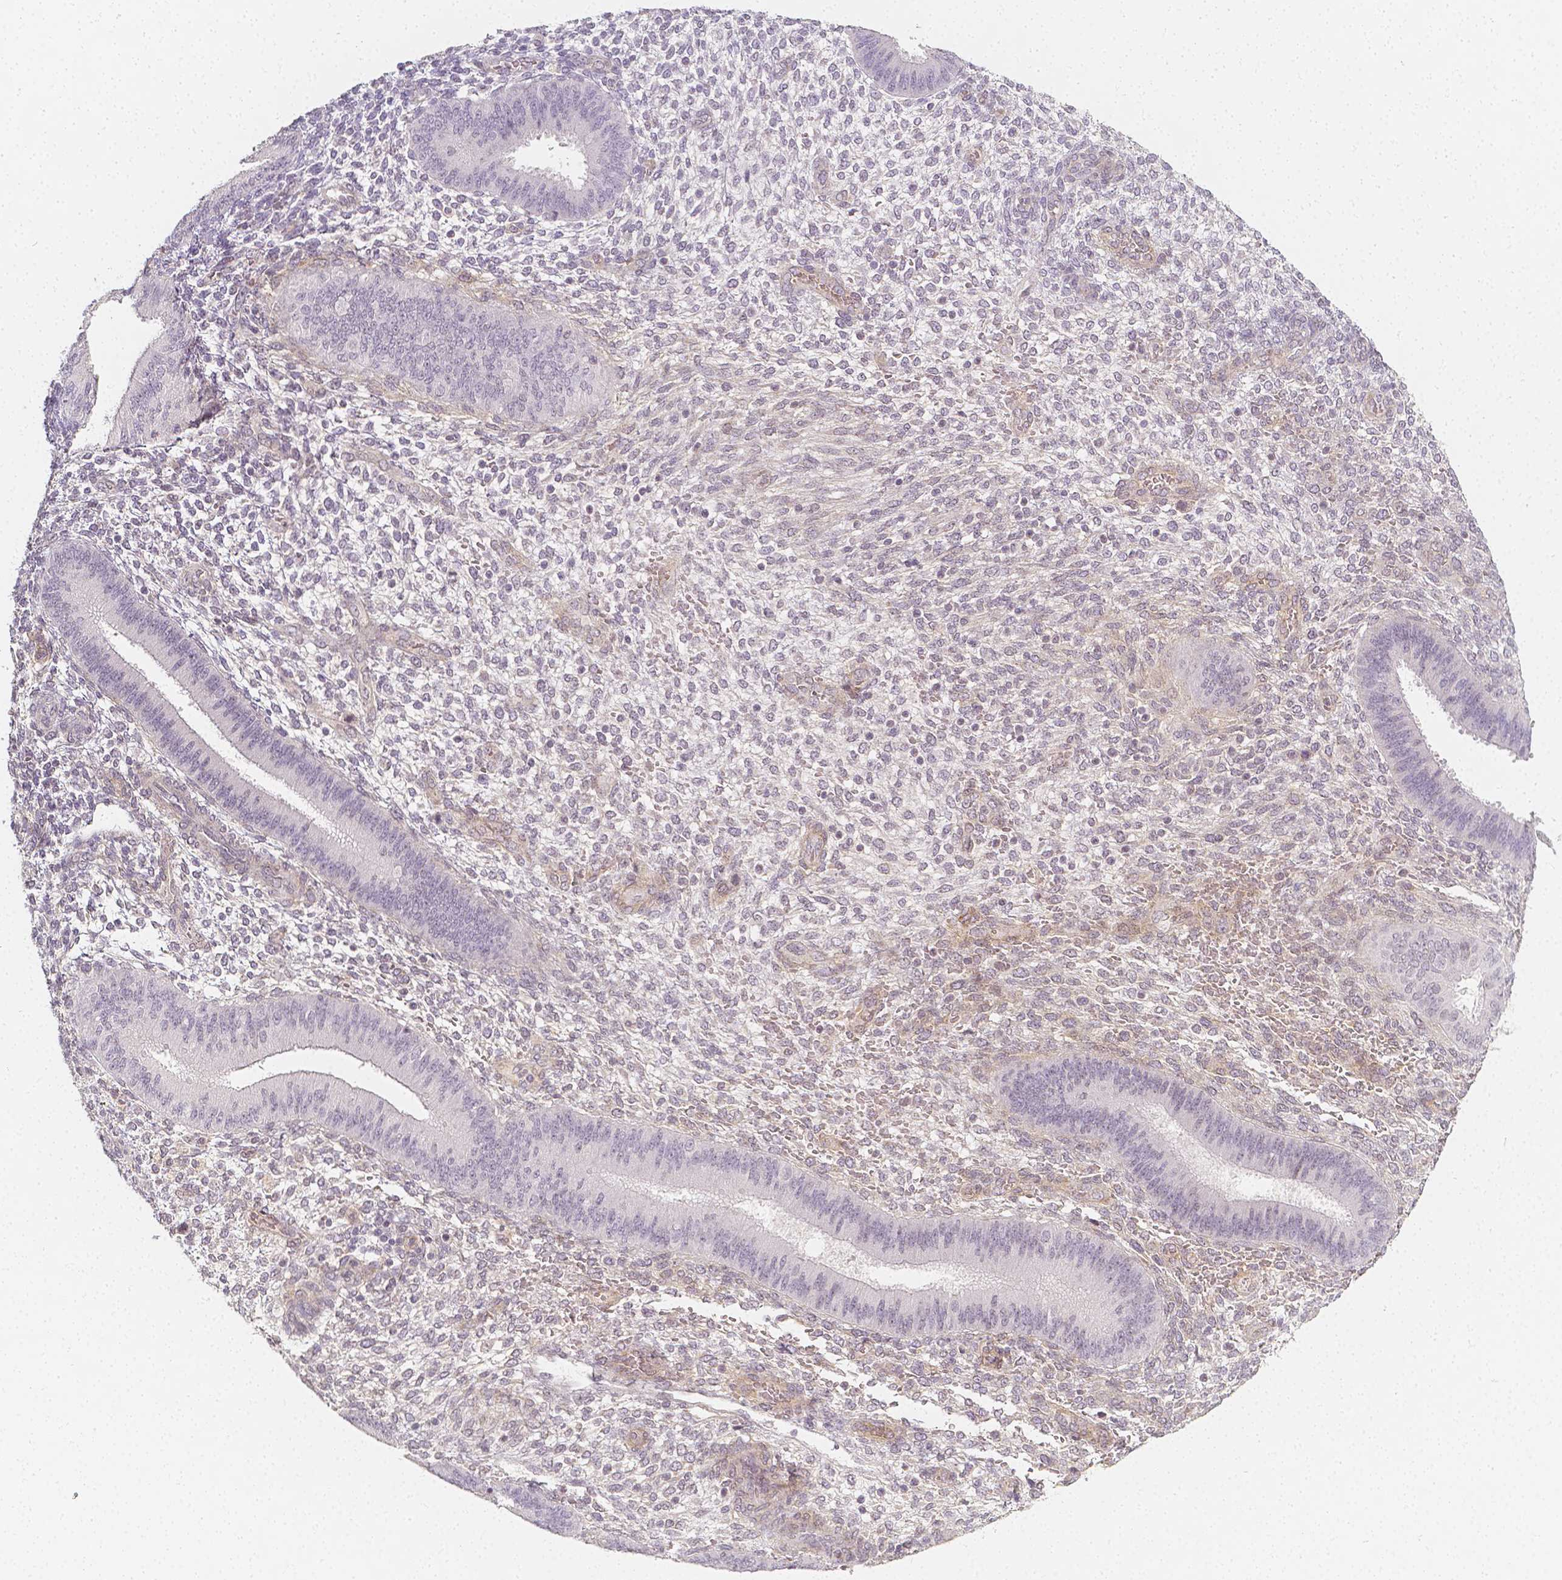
{"staining": {"intensity": "weak", "quantity": "<25%", "location": "cytoplasmic/membranous"}, "tissue": "endometrium", "cell_type": "Cells in endometrial stroma", "image_type": "normal", "snomed": [{"axis": "morphology", "description": "Normal tissue, NOS"}, {"axis": "topography", "description": "Endometrium"}], "caption": "IHC of unremarkable endometrium shows no positivity in cells in endometrial stroma. (Brightfield microscopy of DAB (3,3'-diaminobenzidine) IHC at high magnification).", "gene": "THY1", "patient": {"sex": "female", "age": 39}}